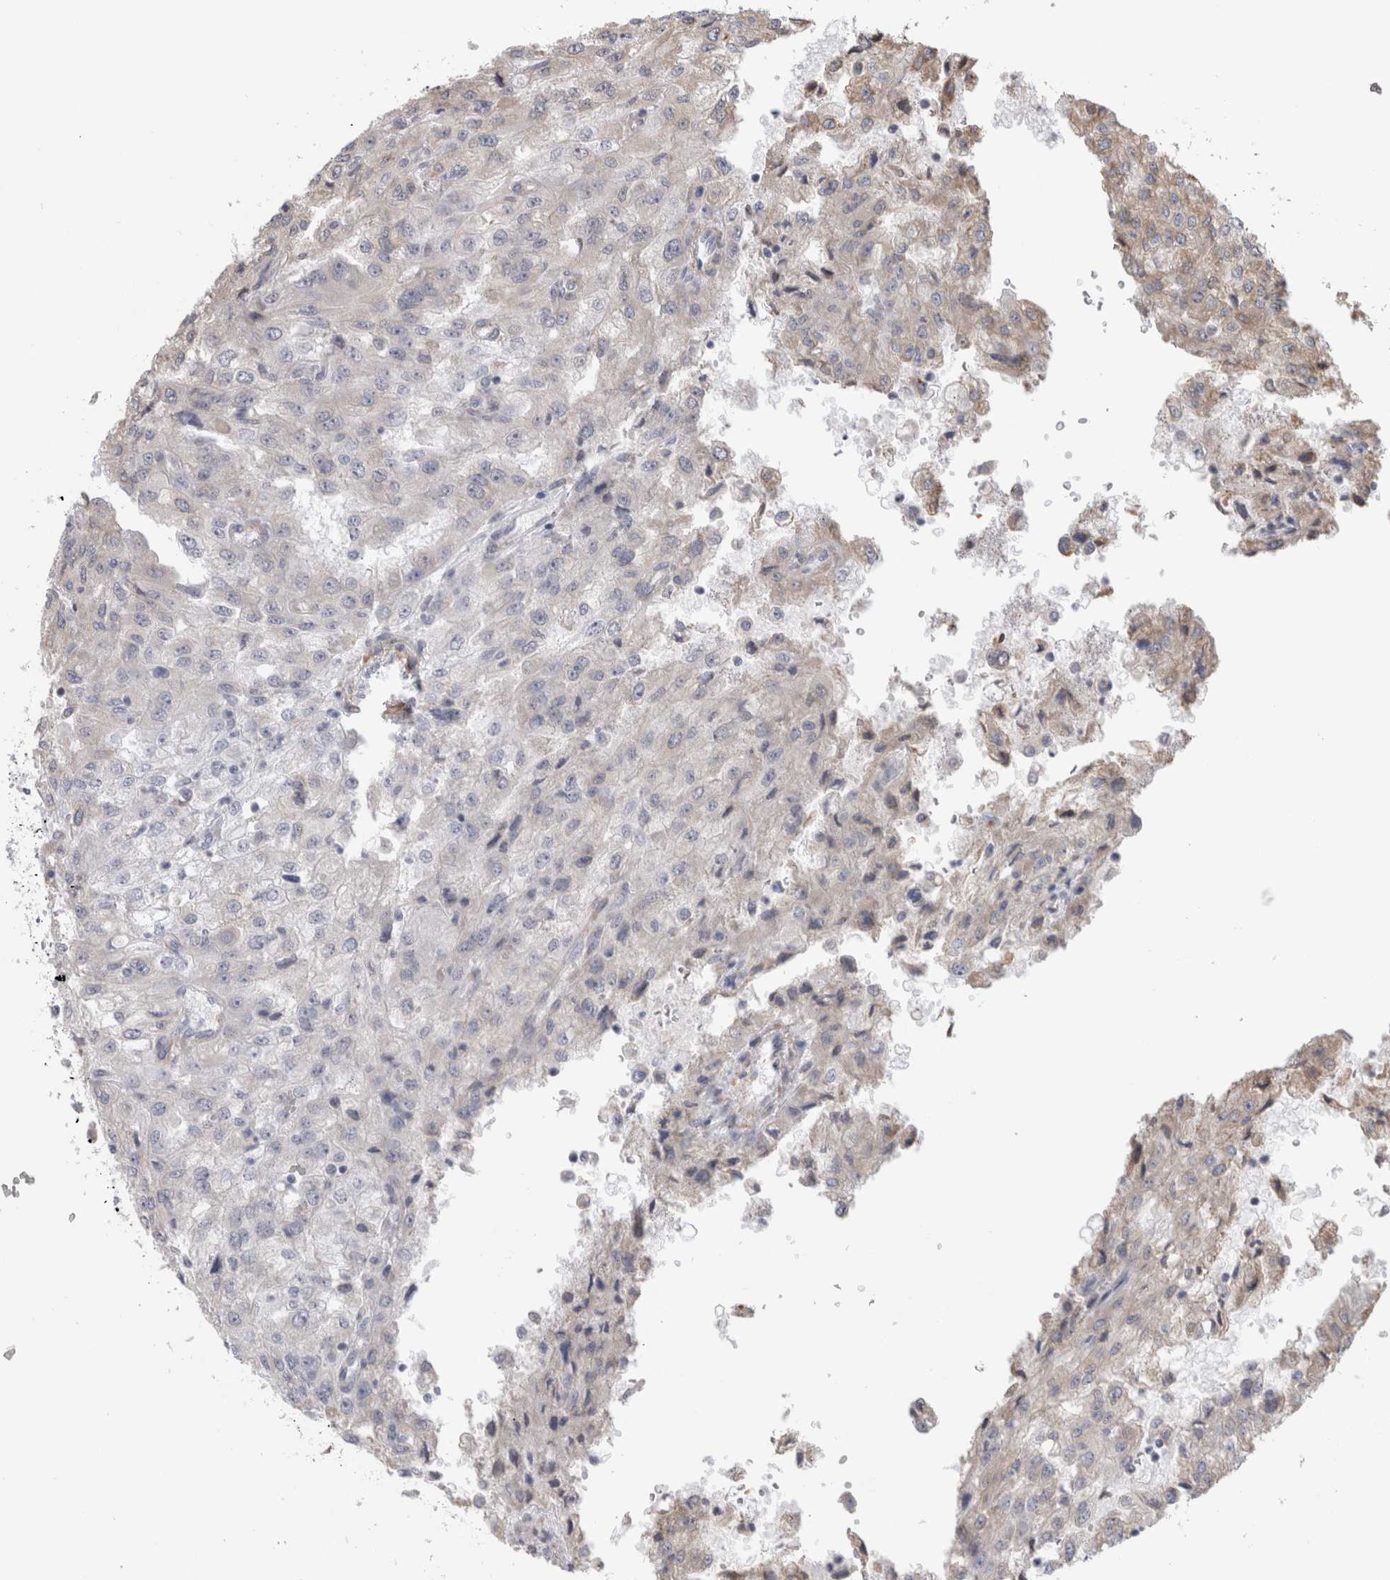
{"staining": {"intensity": "negative", "quantity": "none", "location": "none"}, "tissue": "renal cancer", "cell_type": "Tumor cells", "image_type": "cancer", "snomed": [{"axis": "morphology", "description": "Adenocarcinoma, NOS"}, {"axis": "topography", "description": "Kidney"}], "caption": "Human adenocarcinoma (renal) stained for a protein using immunohistochemistry reveals no staining in tumor cells.", "gene": "SMAP2", "patient": {"sex": "female", "age": 54}}